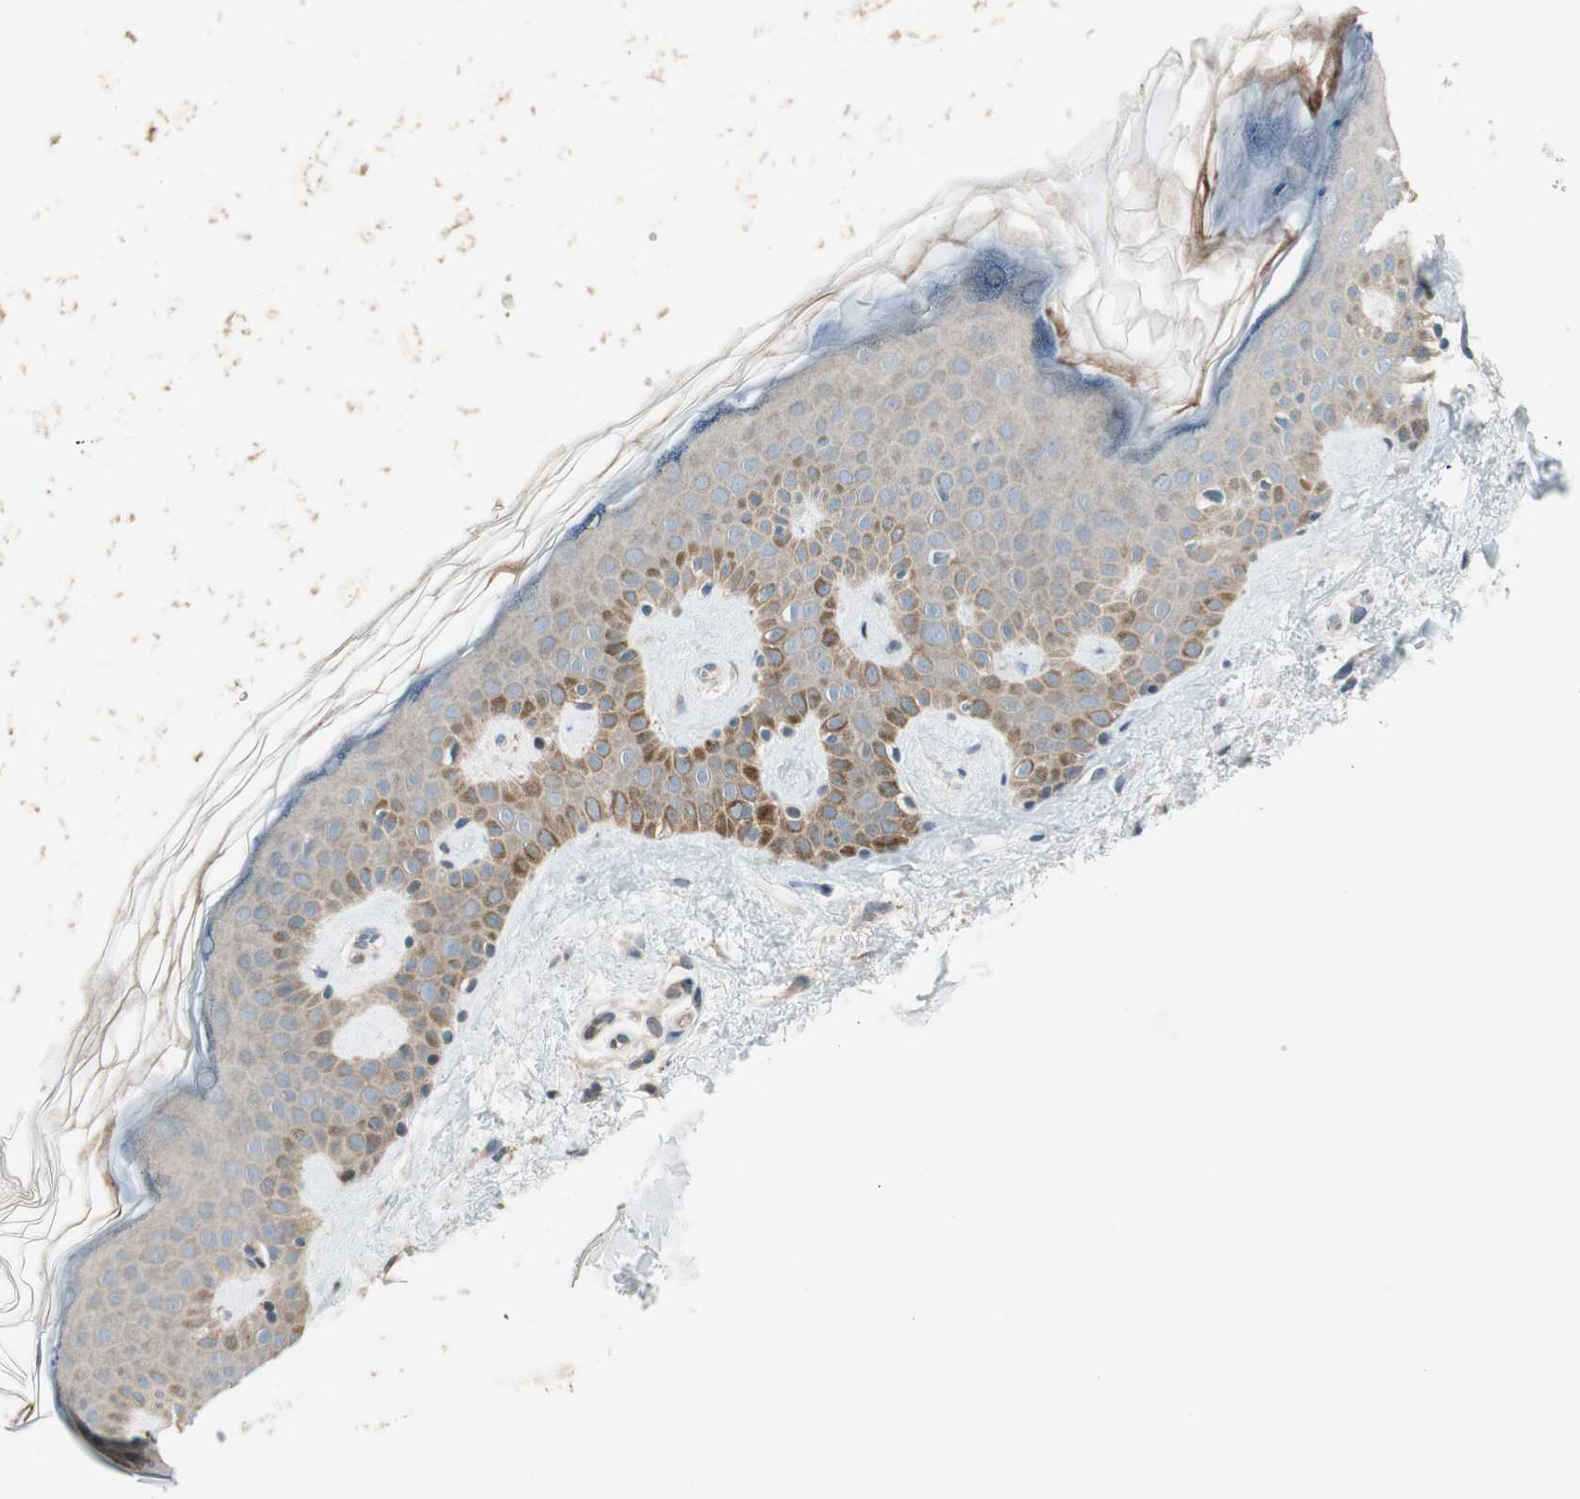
{"staining": {"intensity": "moderate", "quantity": ">75%", "location": "cytoplasmic/membranous"}, "tissue": "skin", "cell_type": "Fibroblasts", "image_type": "normal", "snomed": [{"axis": "morphology", "description": "Normal tissue, NOS"}, {"axis": "topography", "description": "Skin"}], "caption": "Skin stained with immunohistochemistry displays moderate cytoplasmic/membranous positivity in about >75% of fibroblasts. (Brightfield microscopy of DAB IHC at high magnification).", "gene": "CGRRF1", "patient": {"sex": "male", "age": 67}}